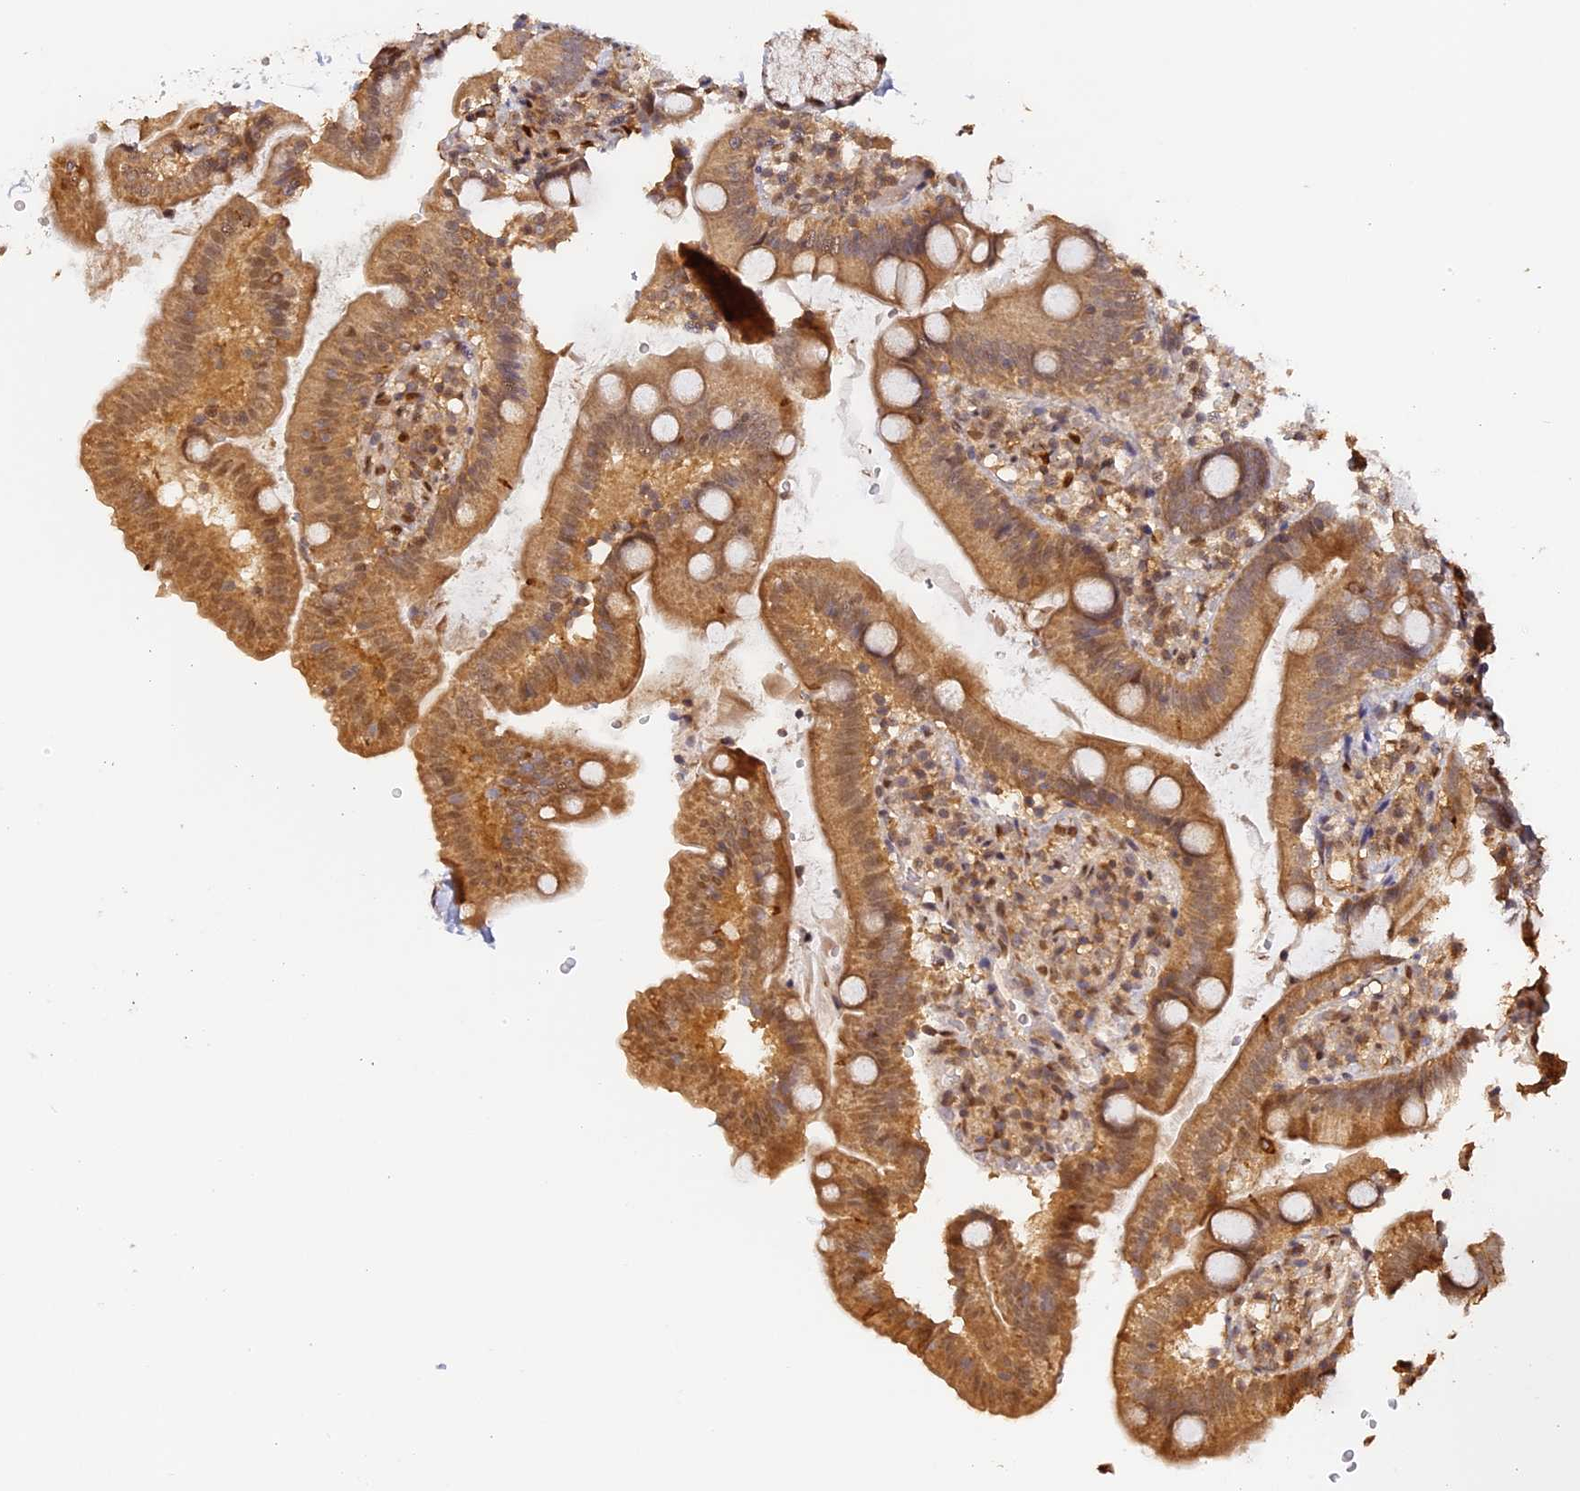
{"staining": {"intensity": "moderate", "quantity": ">75%", "location": "cytoplasmic/membranous"}, "tissue": "duodenum", "cell_type": "Glandular cells", "image_type": "normal", "snomed": [{"axis": "morphology", "description": "Normal tissue, NOS"}, {"axis": "topography", "description": "Duodenum"}], "caption": "This image demonstrates IHC staining of normal duodenum, with medium moderate cytoplasmic/membranous expression in about >75% of glandular cells.", "gene": "MYBL2", "patient": {"sex": "female", "age": 67}}